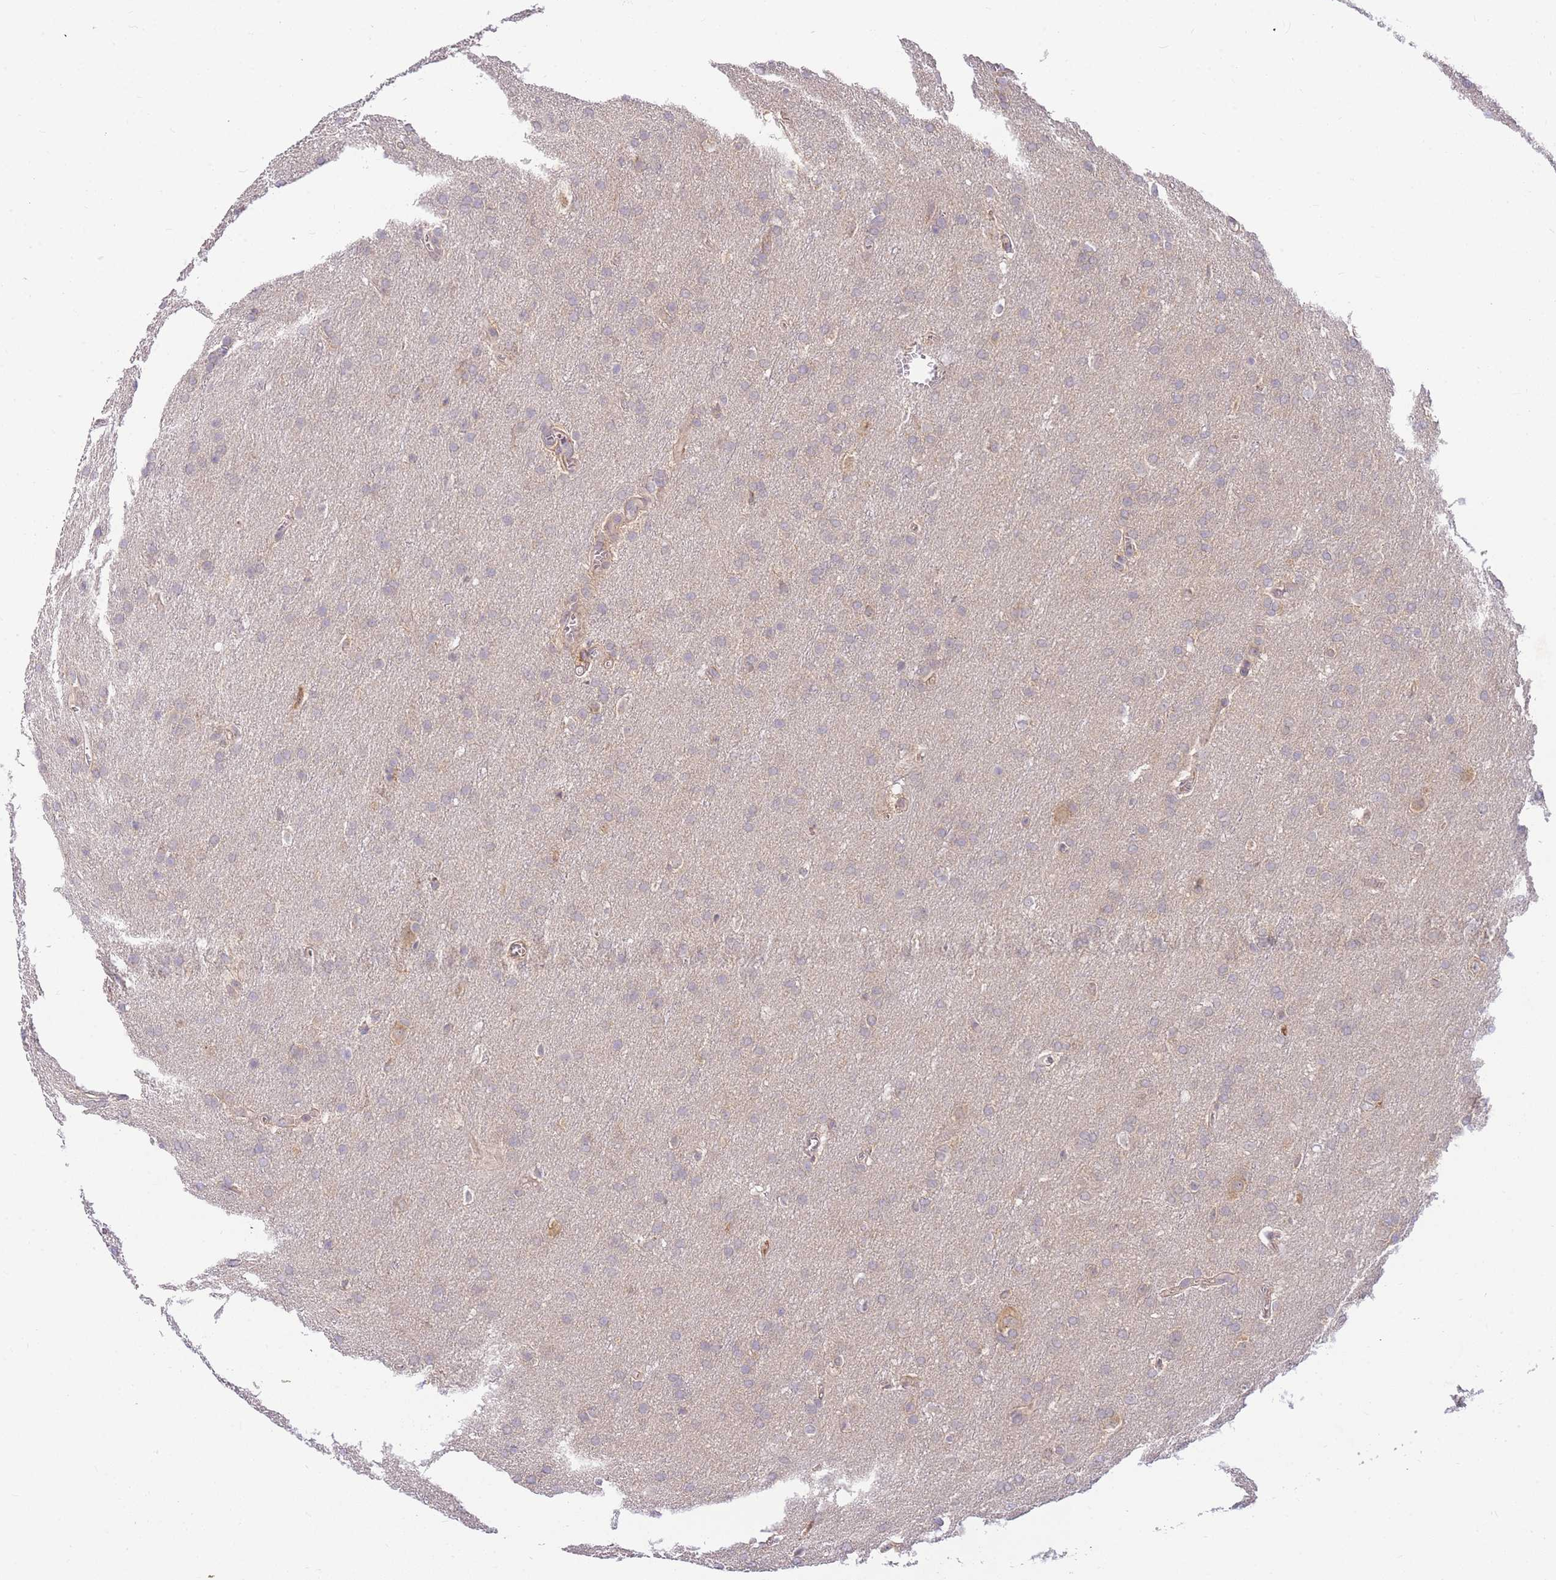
{"staining": {"intensity": "negative", "quantity": "none", "location": "none"}, "tissue": "glioma", "cell_type": "Tumor cells", "image_type": "cancer", "snomed": [{"axis": "morphology", "description": "Glioma, malignant, Low grade"}, {"axis": "topography", "description": "Brain"}], "caption": "There is no significant expression in tumor cells of malignant glioma (low-grade). Brightfield microscopy of immunohistochemistry (IHC) stained with DAB (brown) and hematoxylin (blue), captured at high magnification.", "gene": "ZNF577", "patient": {"sex": "female", "age": 32}}